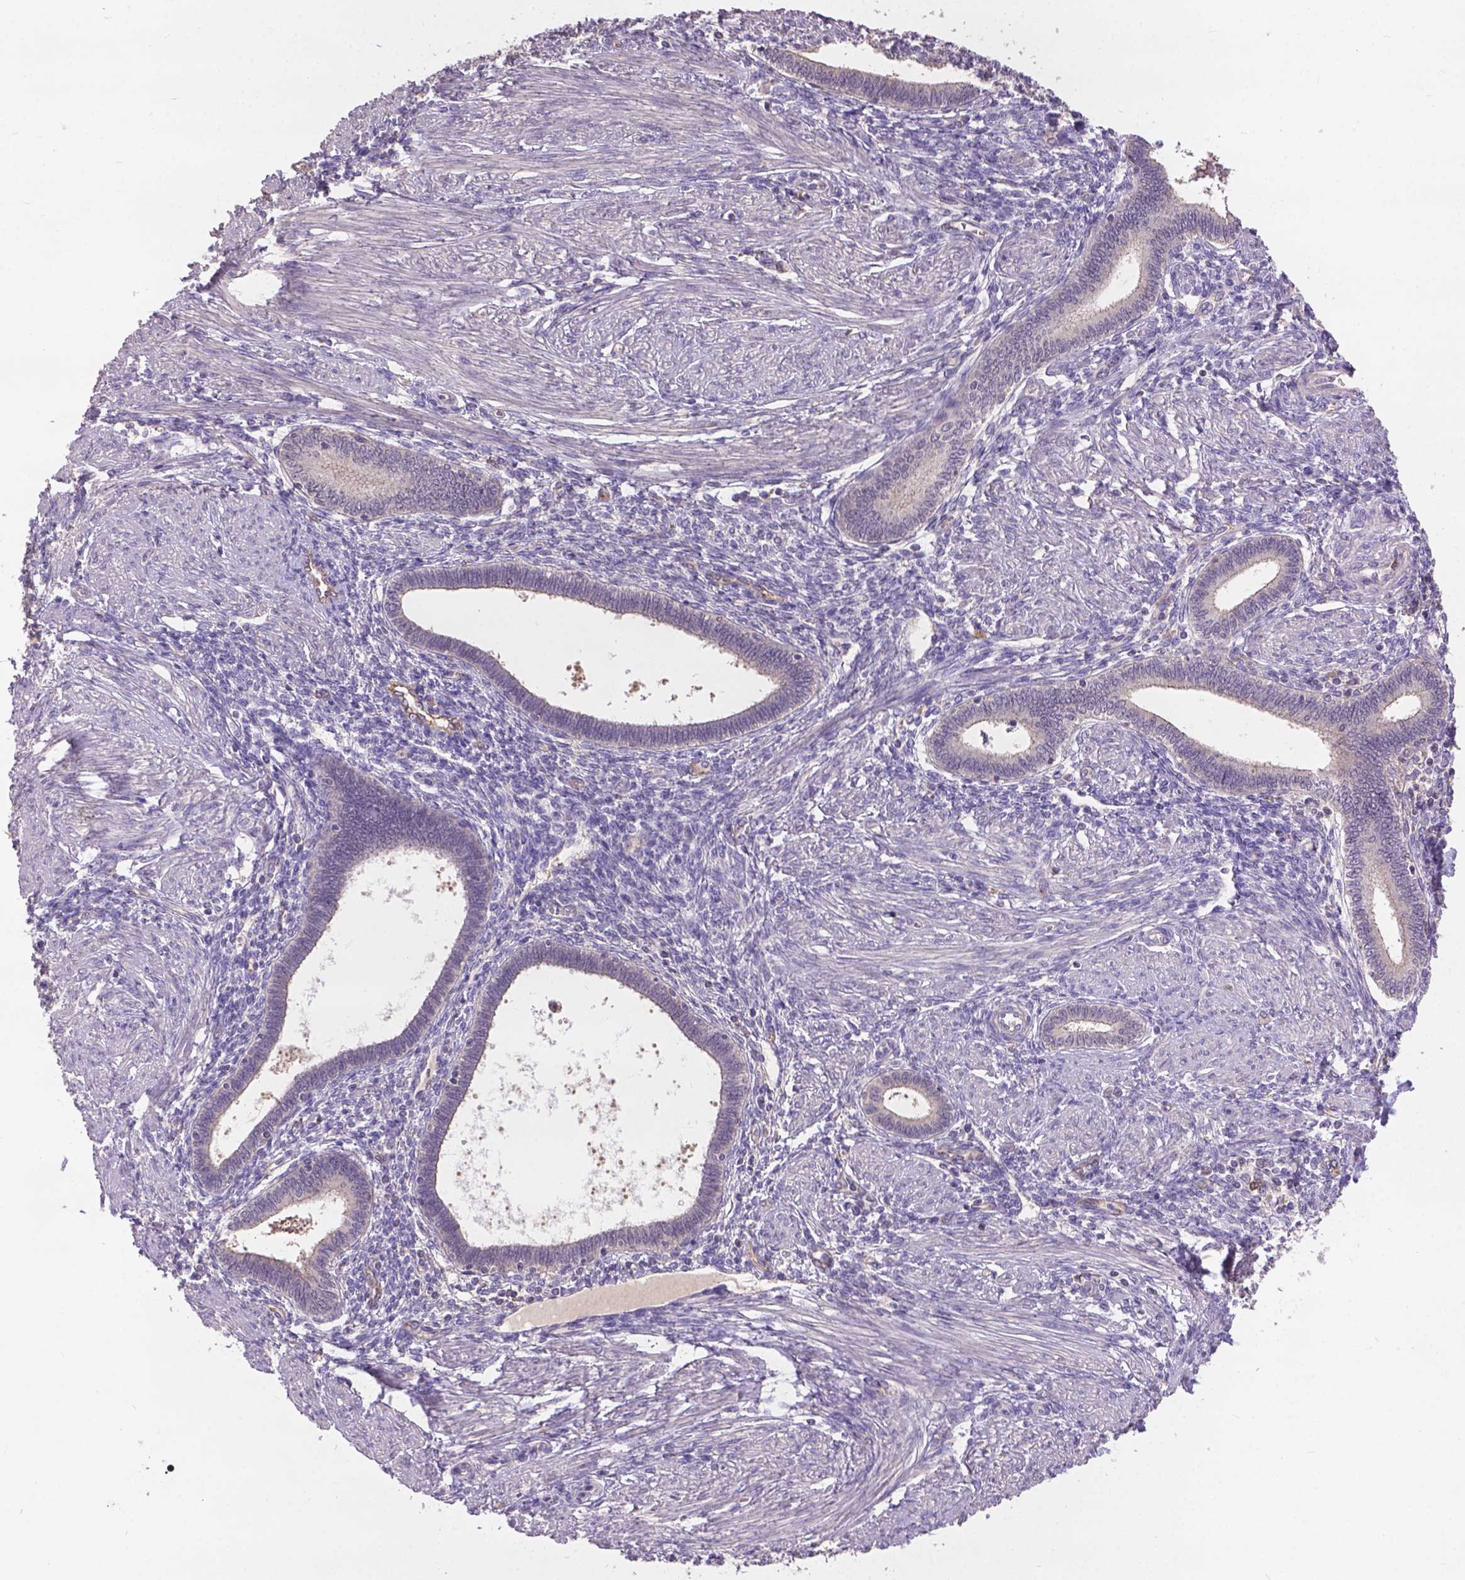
{"staining": {"intensity": "negative", "quantity": "none", "location": "none"}, "tissue": "endometrium", "cell_type": "Cells in endometrial stroma", "image_type": "normal", "snomed": [{"axis": "morphology", "description": "Normal tissue, NOS"}, {"axis": "topography", "description": "Endometrium"}], "caption": "Immunohistochemistry (IHC) of benign endometrium displays no positivity in cells in endometrial stroma.", "gene": "ZNF337", "patient": {"sex": "female", "age": 42}}